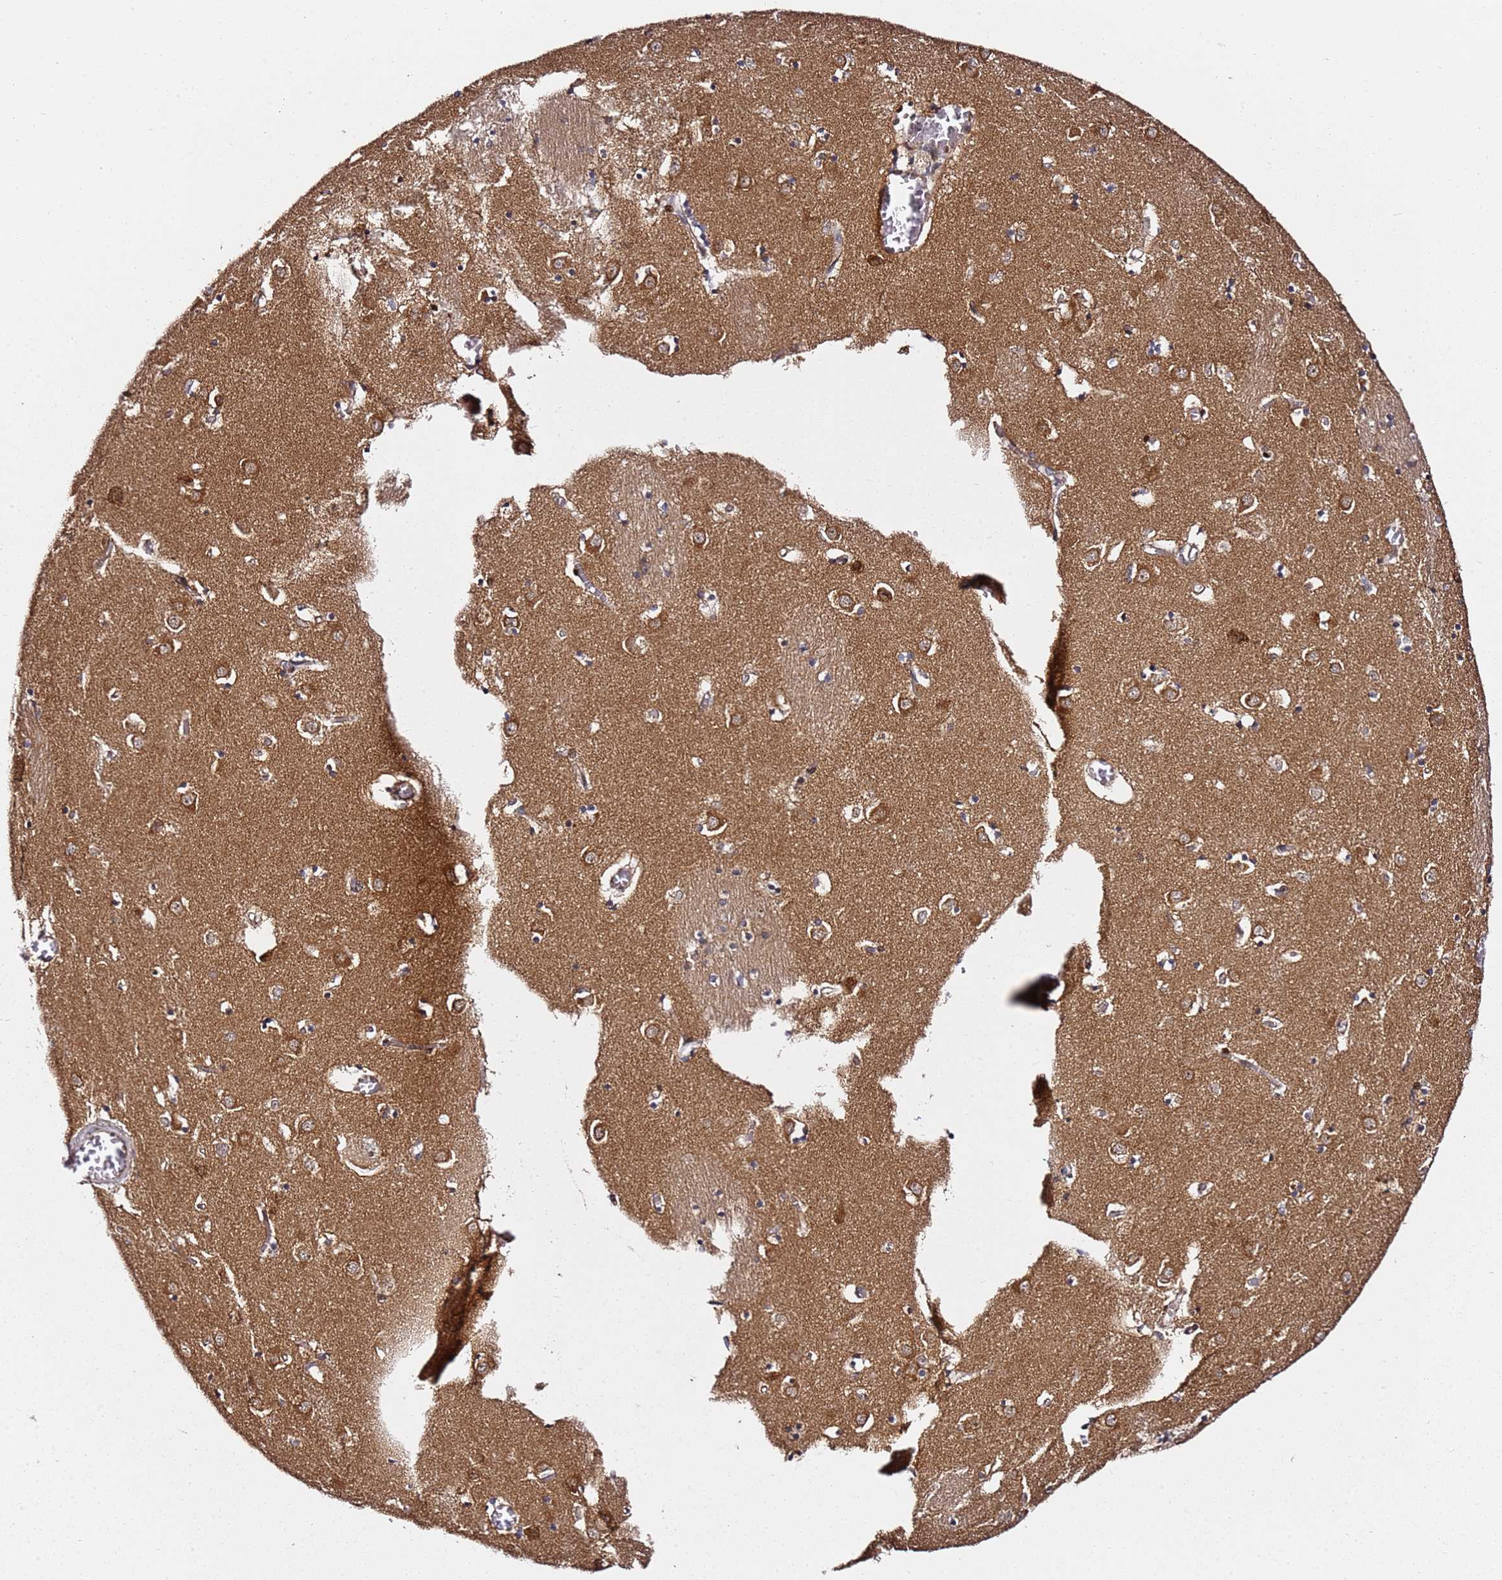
{"staining": {"intensity": "moderate", "quantity": "<25%", "location": "cytoplasmic/membranous"}, "tissue": "caudate", "cell_type": "Glial cells", "image_type": "normal", "snomed": [{"axis": "morphology", "description": "Normal tissue, NOS"}, {"axis": "topography", "description": "Lateral ventricle wall"}], "caption": "Immunohistochemistry (IHC) of normal human caudate reveals low levels of moderate cytoplasmic/membranous positivity in approximately <25% of glial cells. (IHC, brightfield microscopy, high magnification).", "gene": "TP53AIP1", "patient": {"sex": "male", "age": 70}}